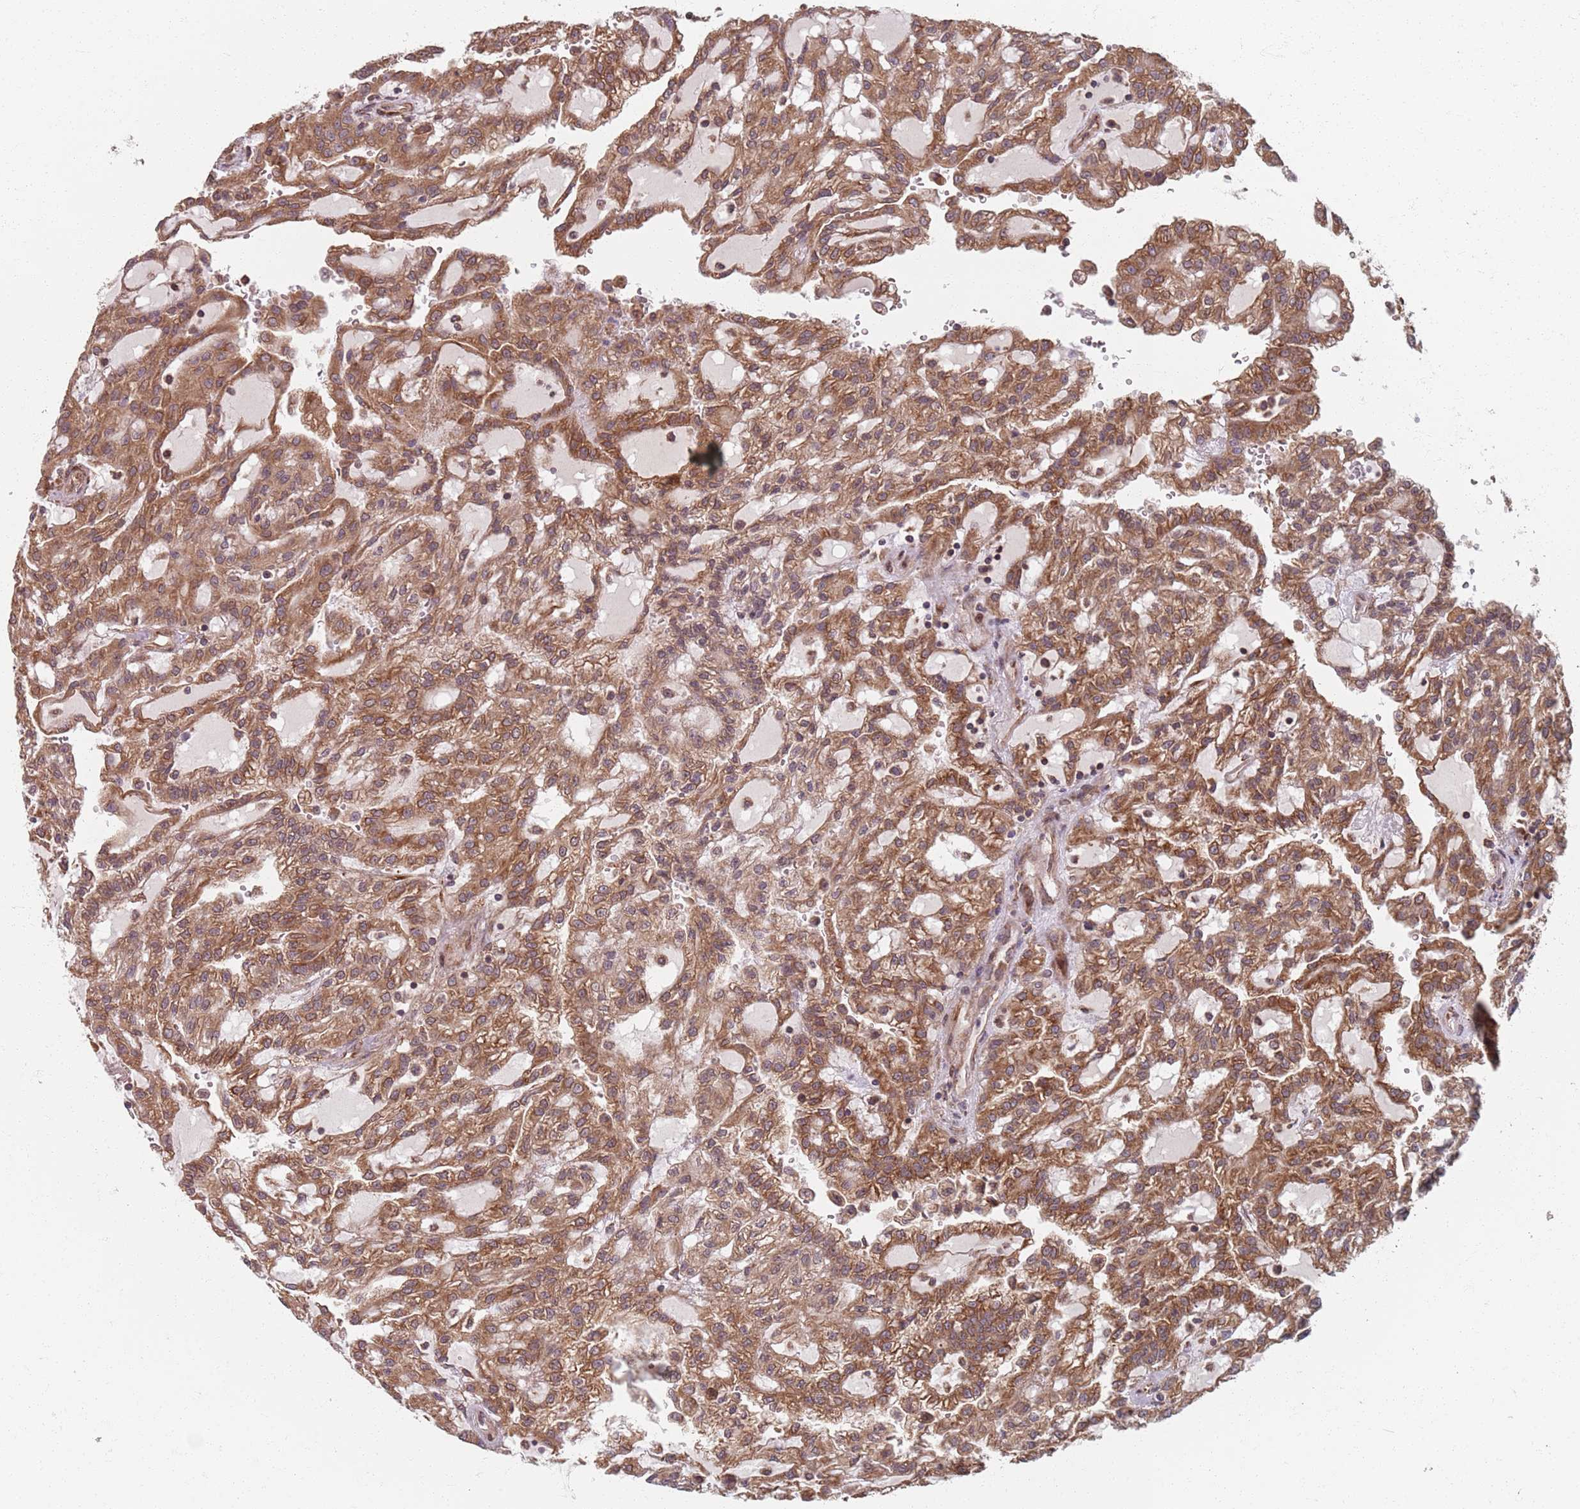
{"staining": {"intensity": "moderate", "quantity": ">75%", "location": "cytoplasmic/membranous"}, "tissue": "renal cancer", "cell_type": "Tumor cells", "image_type": "cancer", "snomed": [{"axis": "morphology", "description": "Adenocarcinoma, NOS"}, {"axis": "topography", "description": "Kidney"}], "caption": "High-power microscopy captured an immunohistochemistry (IHC) micrograph of renal cancer, revealing moderate cytoplasmic/membranous staining in about >75% of tumor cells. (IHC, brightfield microscopy, high magnification).", "gene": "NOTCH3", "patient": {"sex": "male", "age": 63}}